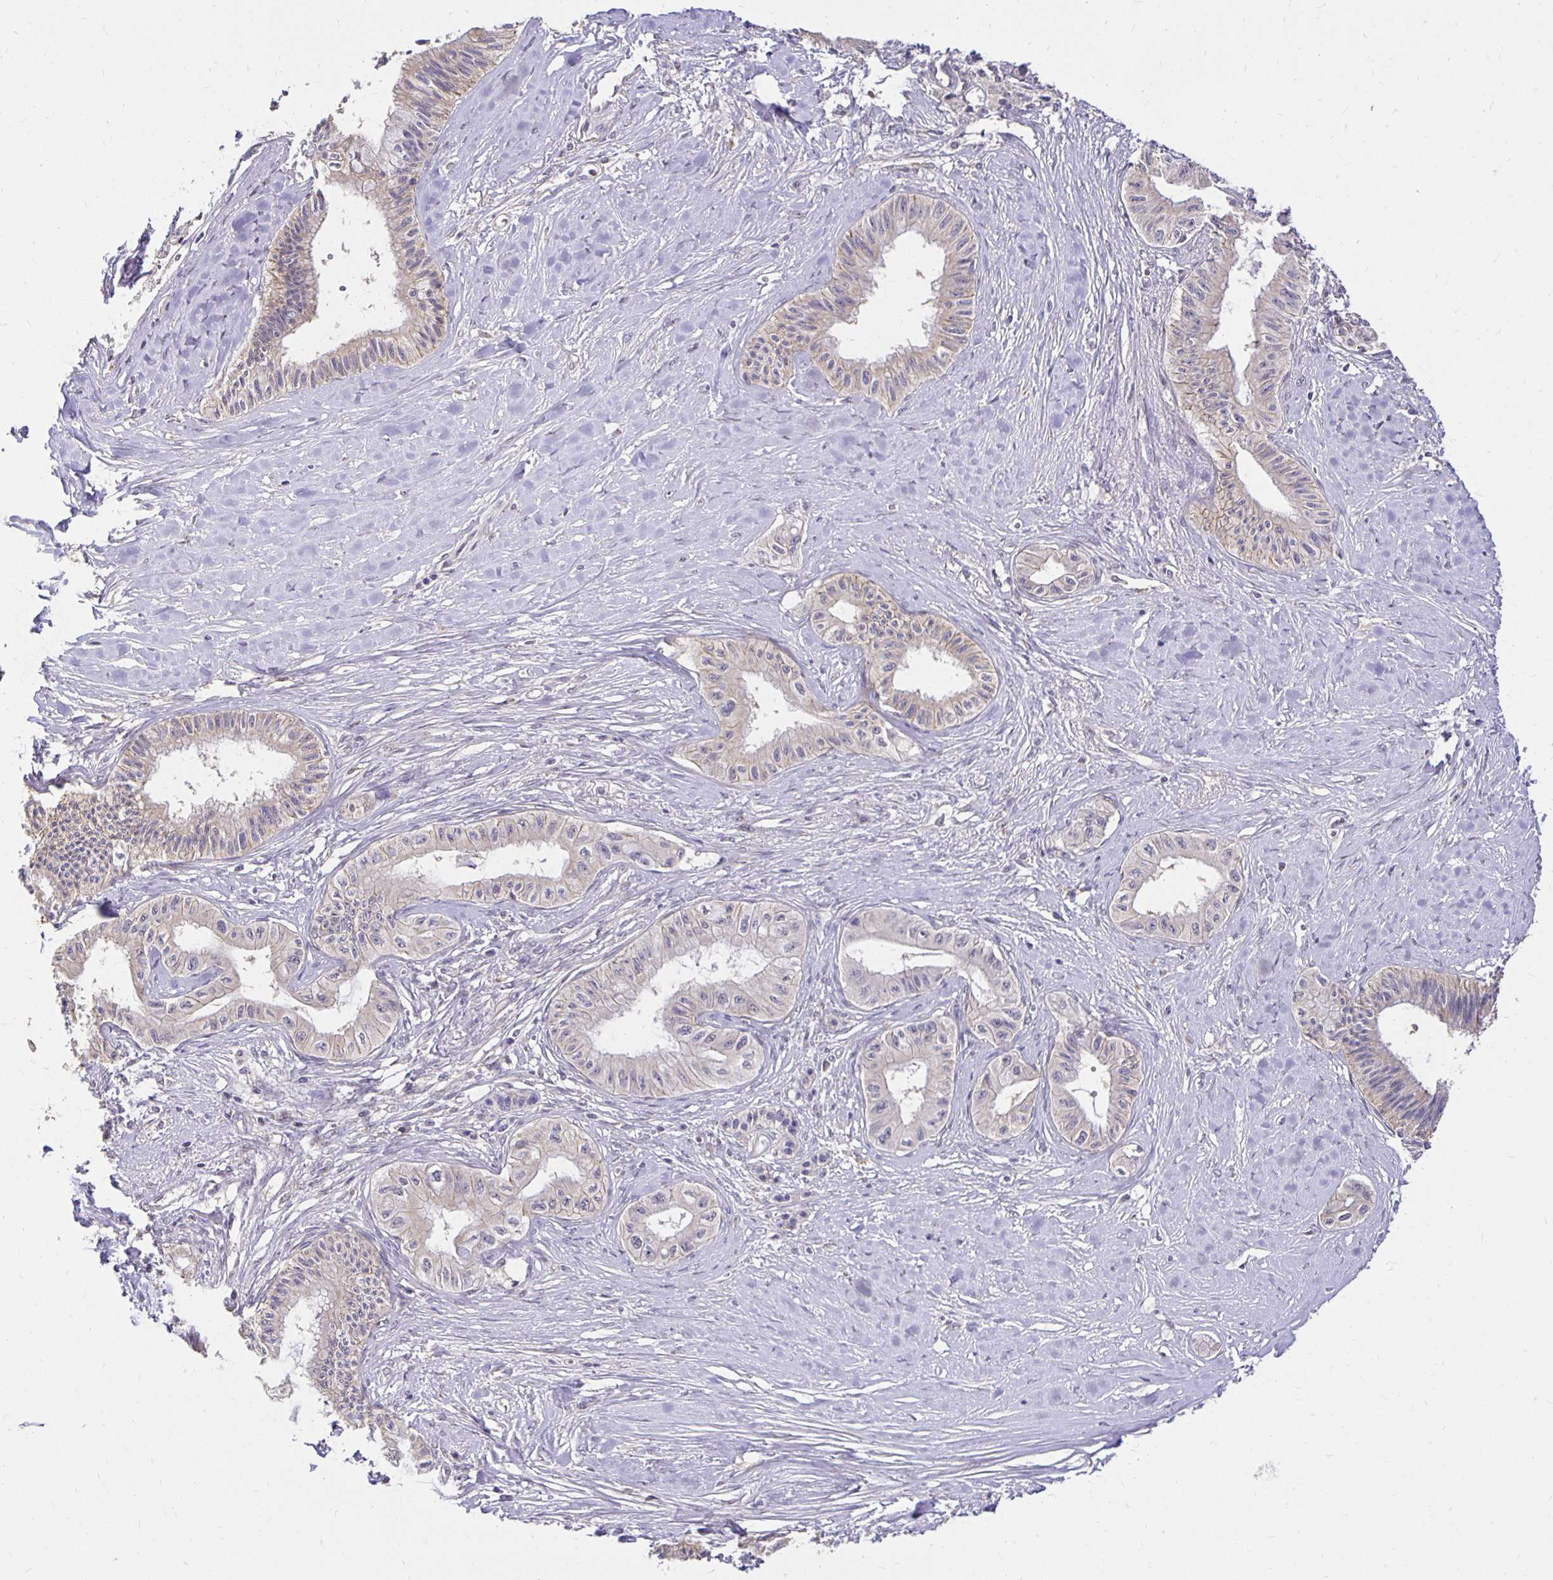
{"staining": {"intensity": "negative", "quantity": "none", "location": "none"}, "tissue": "pancreatic cancer", "cell_type": "Tumor cells", "image_type": "cancer", "snomed": [{"axis": "morphology", "description": "Adenocarcinoma, NOS"}, {"axis": "topography", "description": "Pancreas"}], "caption": "Immunohistochemistry (IHC) photomicrograph of neoplastic tissue: pancreatic adenocarcinoma stained with DAB reveals no significant protein positivity in tumor cells.", "gene": "PNPLA3", "patient": {"sex": "male", "age": 71}}